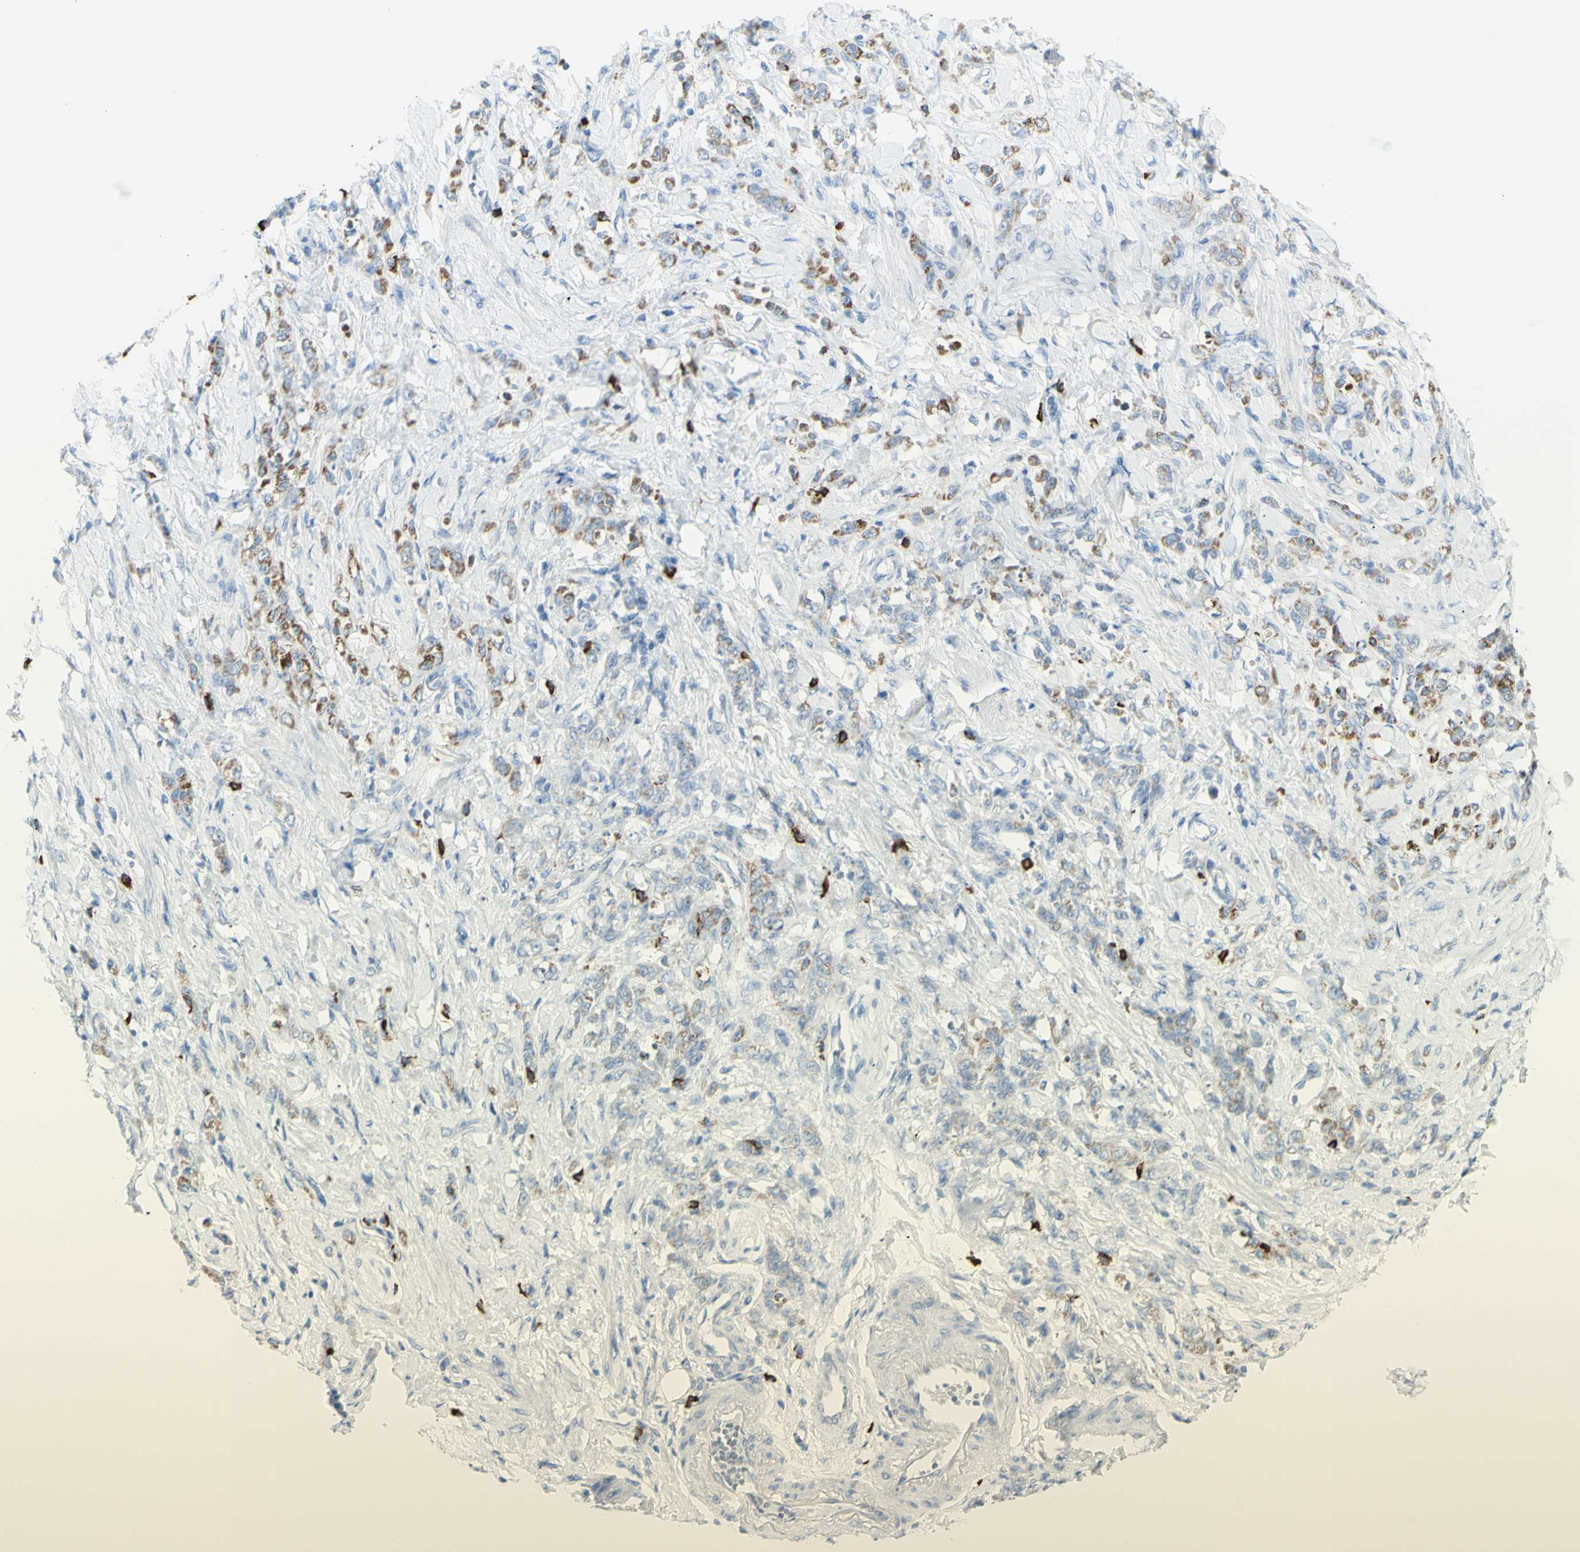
{"staining": {"intensity": "moderate", "quantity": "25%-75%", "location": "cytoplasmic/membranous"}, "tissue": "stomach cancer", "cell_type": "Tumor cells", "image_type": "cancer", "snomed": [{"axis": "morphology", "description": "Adenocarcinoma, NOS"}, {"axis": "topography", "description": "Stomach"}], "caption": "Tumor cells demonstrate medium levels of moderate cytoplasmic/membranous staining in about 25%-75% of cells in human stomach cancer. The protein is shown in brown color, while the nuclei are stained blue.", "gene": "LETM1", "patient": {"sex": "male", "age": 82}}